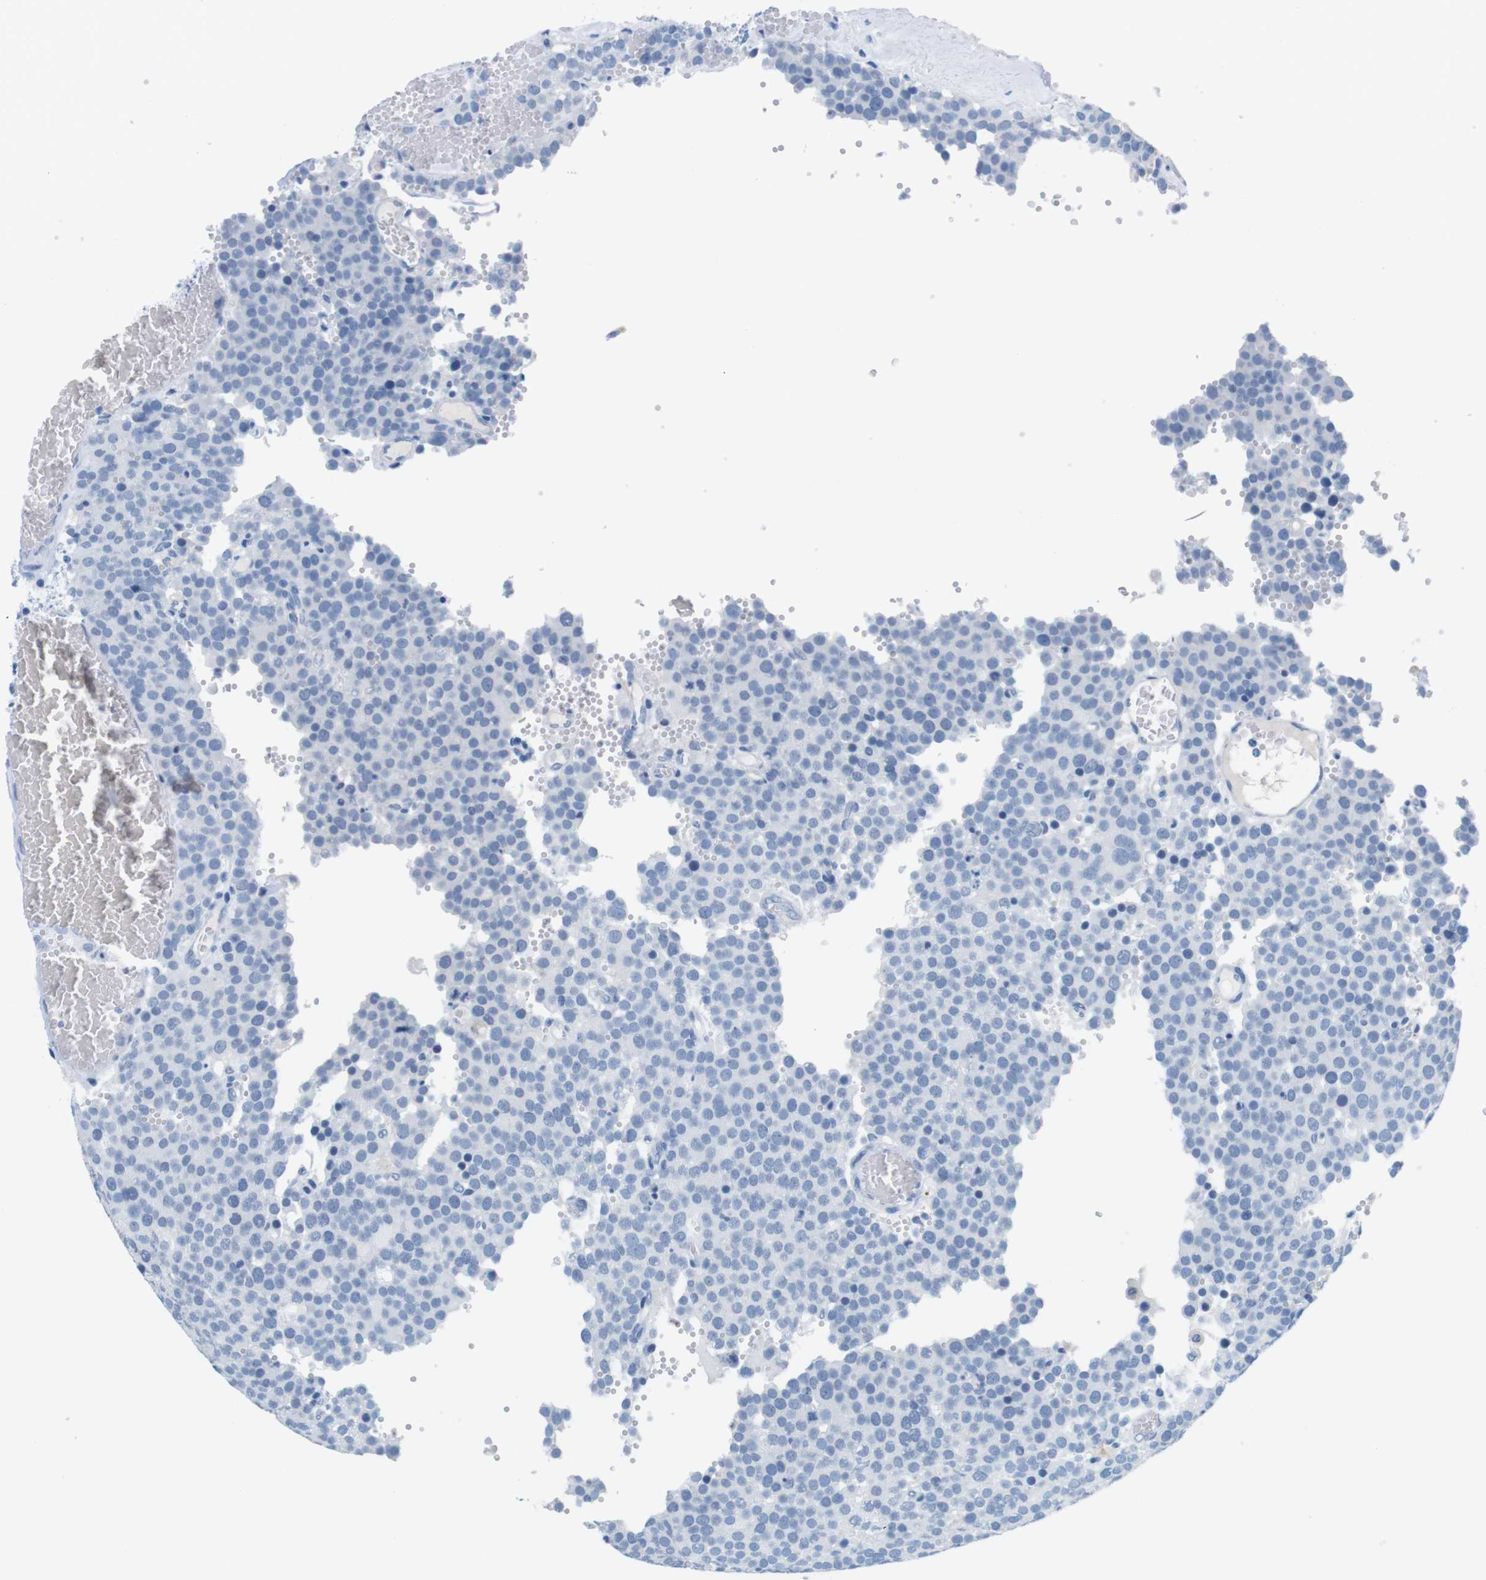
{"staining": {"intensity": "negative", "quantity": "none", "location": "none"}, "tissue": "testis cancer", "cell_type": "Tumor cells", "image_type": "cancer", "snomed": [{"axis": "morphology", "description": "Normal tissue, NOS"}, {"axis": "morphology", "description": "Seminoma, NOS"}, {"axis": "topography", "description": "Testis"}], "caption": "An image of human seminoma (testis) is negative for staining in tumor cells. (Stains: DAB (3,3'-diaminobenzidine) immunohistochemistry with hematoxylin counter stain, Microscopy: brightfield microscopy at high magnification).", "gene": "CYP2C9", "patient": {"sex": "male", "age": 71}}